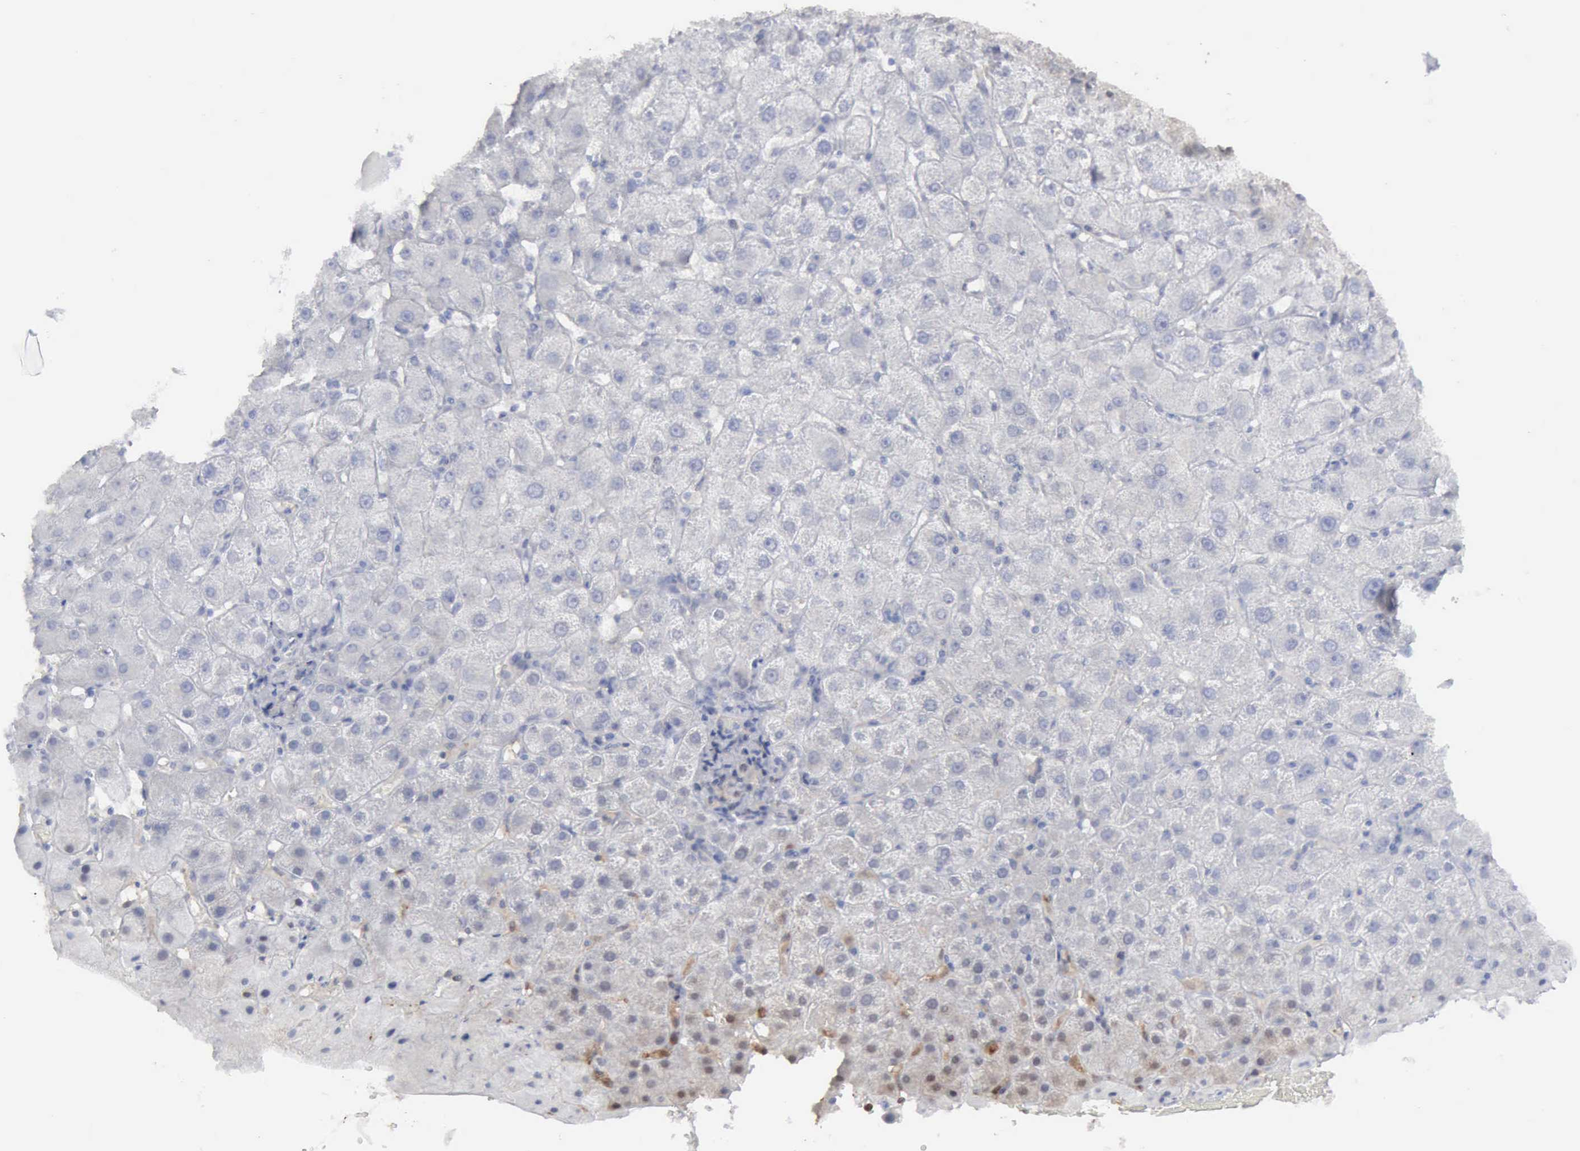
{"staining": {"intensity": "negative", "quantity": "none", "location": "none"}, "tissue": "liver cancer", "cell_type": "Tumor cells", "image_type": "cancer", "snomed": [{"axis": "morphology", "description": "Cholangiocarcinoma"}, {"axis": "topography", "description": "Liver"}], "caption": "High power microscopy micrograph of an IHC micrograph of liver cancer, revealing no significant staining in tumor cells.", "gene": "STAT1", "patient": {"sex": "female", "age": 79}}